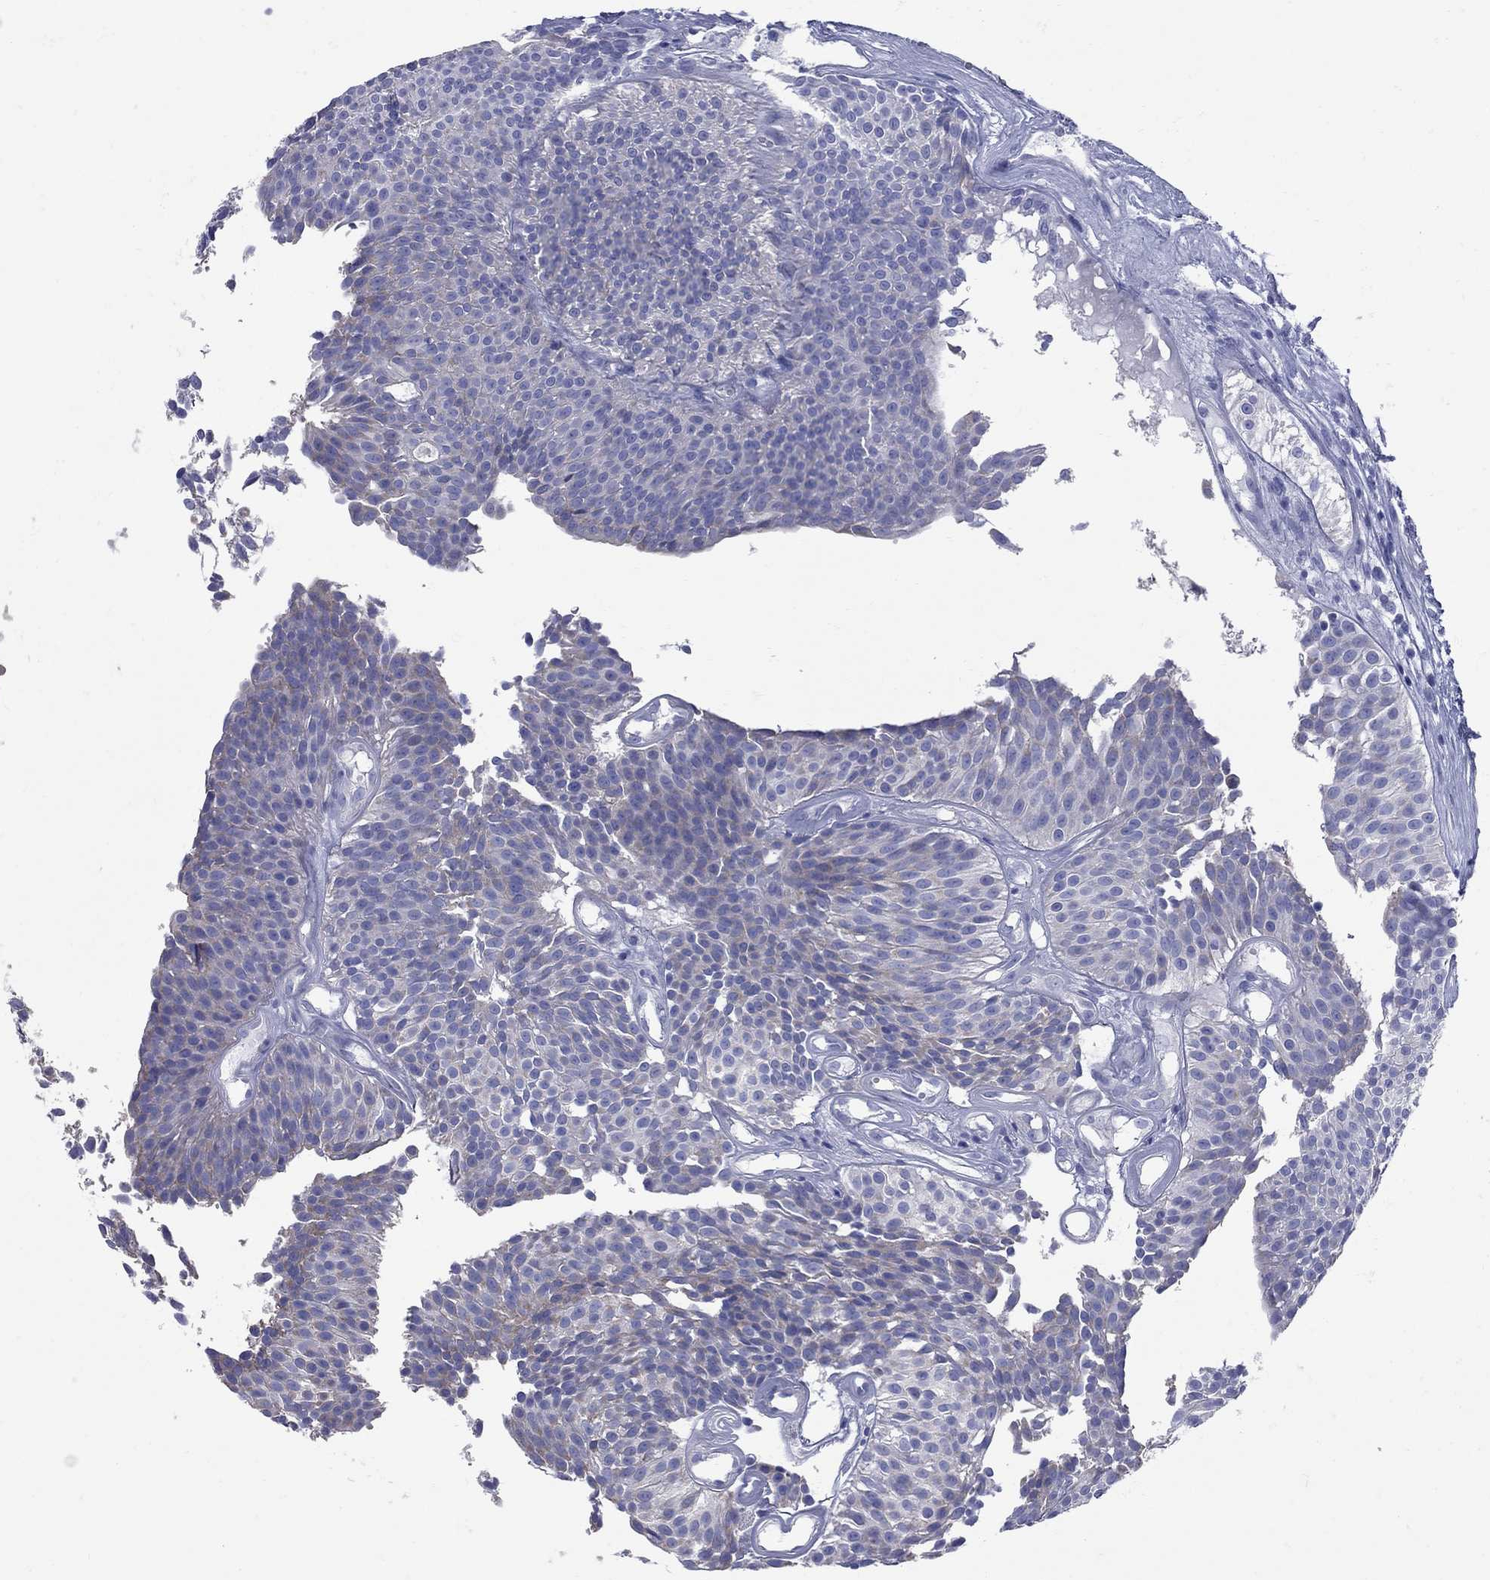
{"staining": {"intensity": "moderate", "quantity": "<25%", "location": "cytoplasmic/membranous"}, "tissue": "urothelial cancer", "cell_type": "Tumor cells", "image_type": "cancer", "snomed": [{"axis": "morphology", "description": "Urothelial carcinoma, Low grade"}, {"axis": "topography", "description": "Urinary bladder"}], "caption": "The immunohistochemical stain highlights moderate cytoplasmic/membranous staining in tumor cells of urothelial carcinoma (low-grade) tissue. (DAB (3,3'-diaminobenzidine) IHC, brown staining for protein, blue staining for nuclei).", "gene": "PDZD3", "patient": {"sex": "male", "age": 63}}